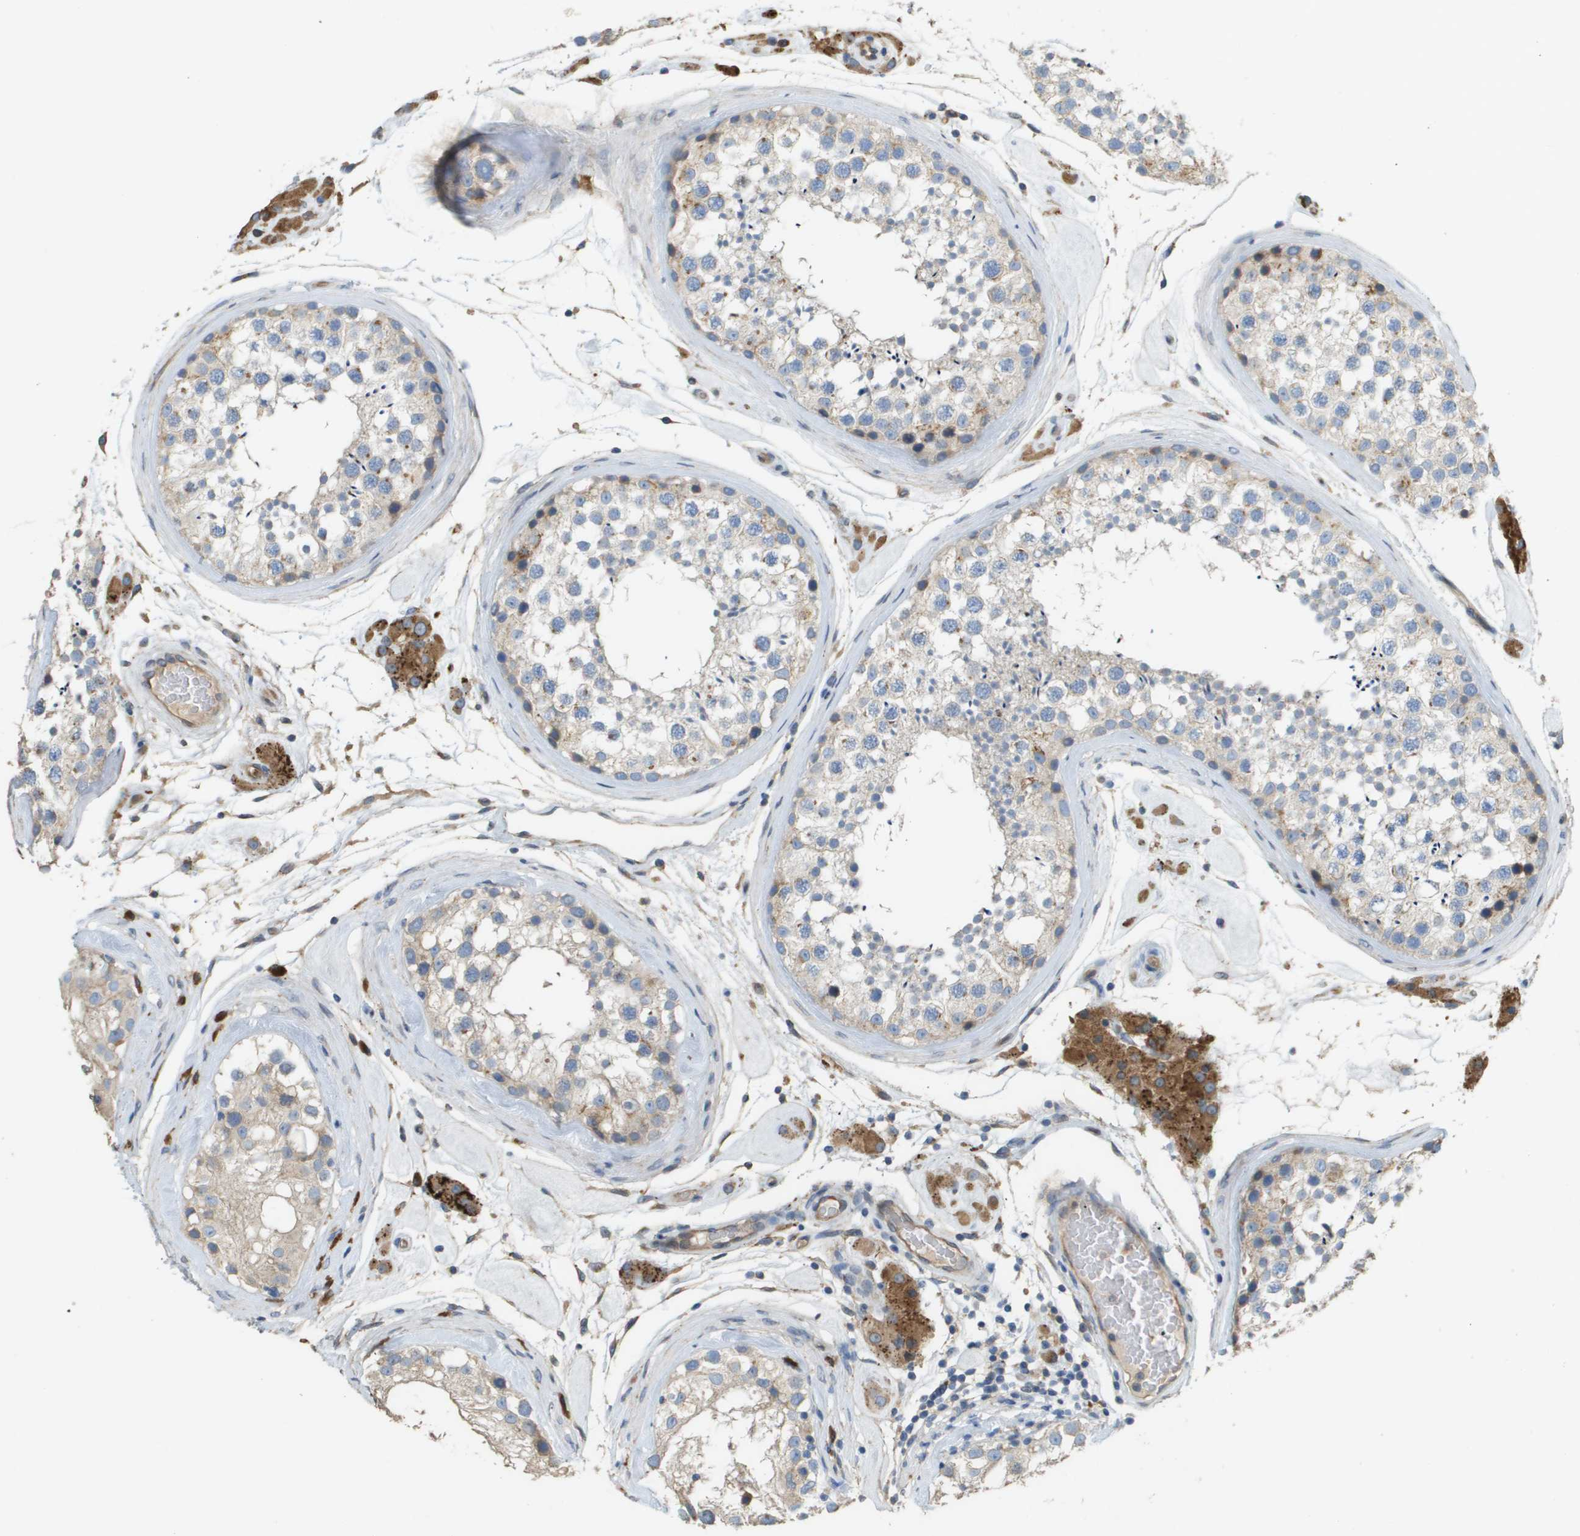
{"staining": {"intensity": "weak", "quantity": "25%-75%", "location": "cytoplasmic/membranous"}, "tissue": "testis", "cell_type": "Cells in seminiferous ducts", "image_type": "normal", "snomed": [{"axis": "morphology", "description": "Normal tissue, NOS"}, {"axis": "topography", "description": "Testis"}], "caption": "Immunohistochemistry (IHC) micrograph of normal testis stained for a protein (brown), which demonstrates low levels of weak cytoplasmic/membranous positivity in about 25%-75% of cells in seminiferous ducts.", "gene": "CASP10", "patient": {"sex": "male", "age": 46}}